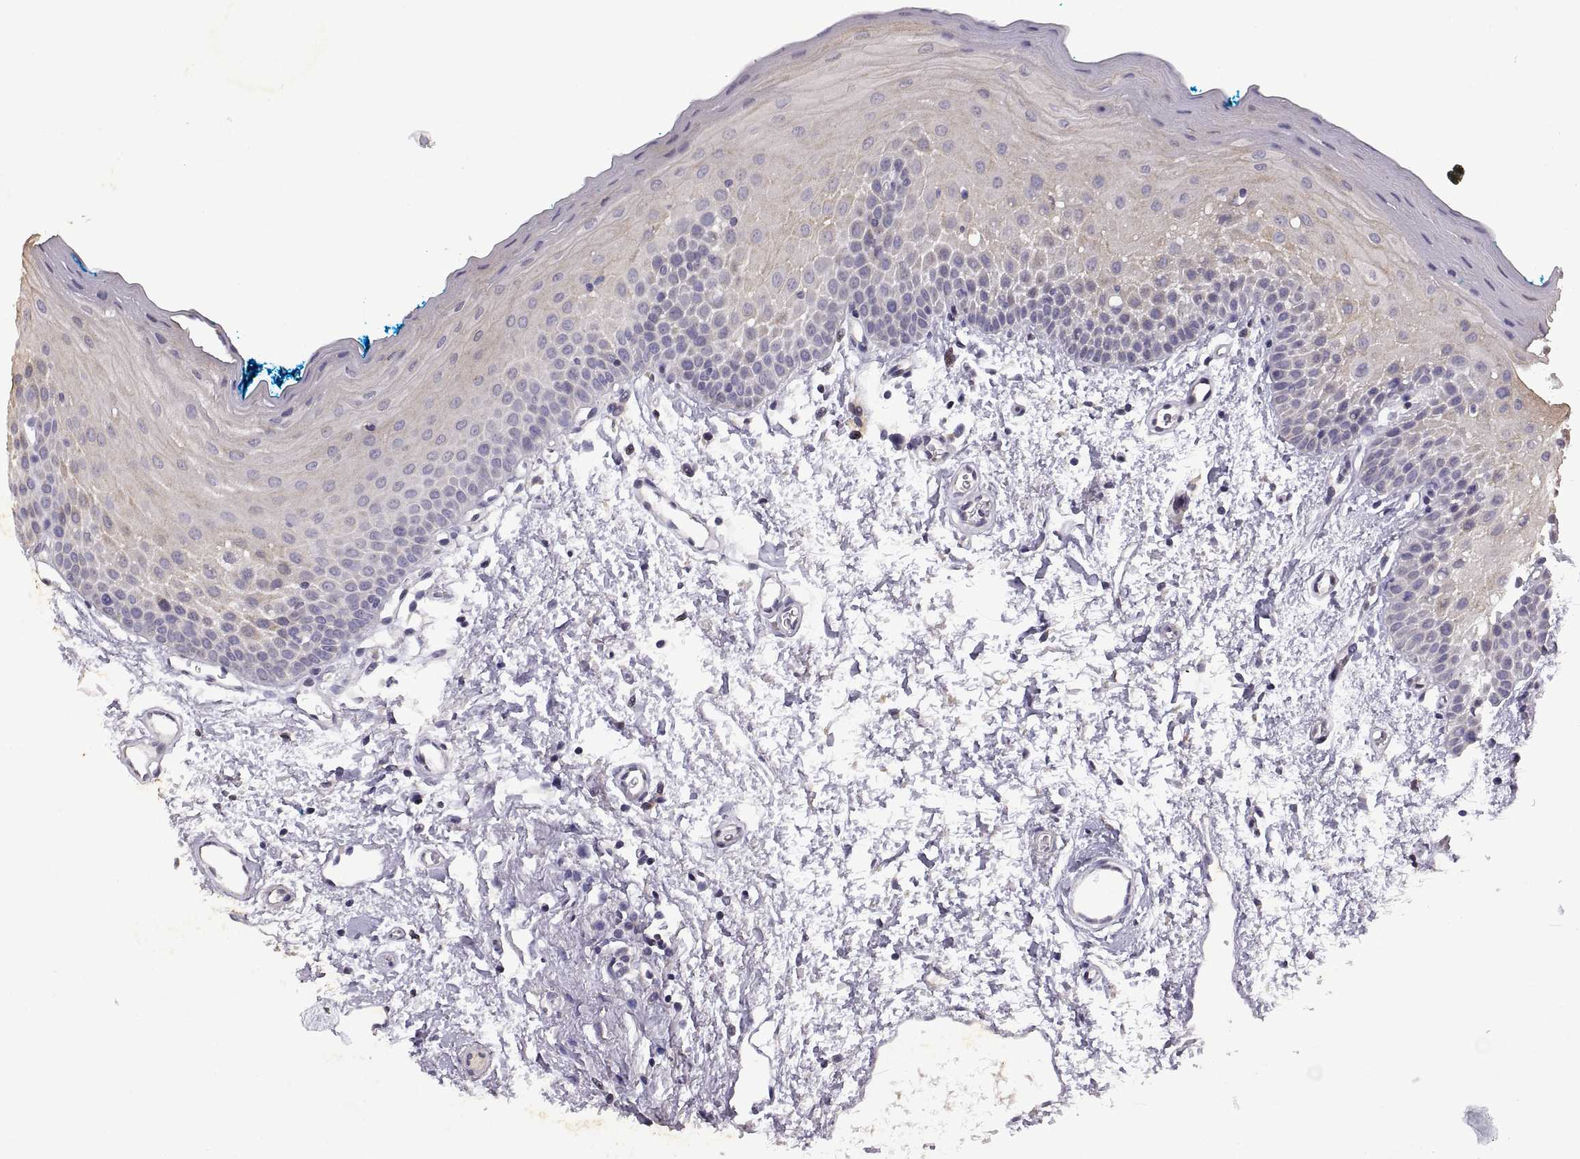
{"staining": {"intensity": "weak", "quantity": "<25%", "location": "cytoplasmic/membranous"}, "tissue": "oral mucosa", "cell_type": "Squamous epithelial cells", "image_type": "normal", "snomed": [{"axis": "morphology", "description": "Normal tissue, NOS"}, {"axis": "morphology", "description": "Squamous cell carcinoma, NOS"}, {"axis": "topography", "description": "Oral tissue"}, {"axis": "topography", "description": "Head-Neck"}], "caption": "The image demonstrates no significant staining in squamous epithelial cells of oral mucosa. (Immunohistochemistry, brightfield microscopy, high magnification).", "gene": "DEFB136", "patient": {"sex": "female", "age": 75}}